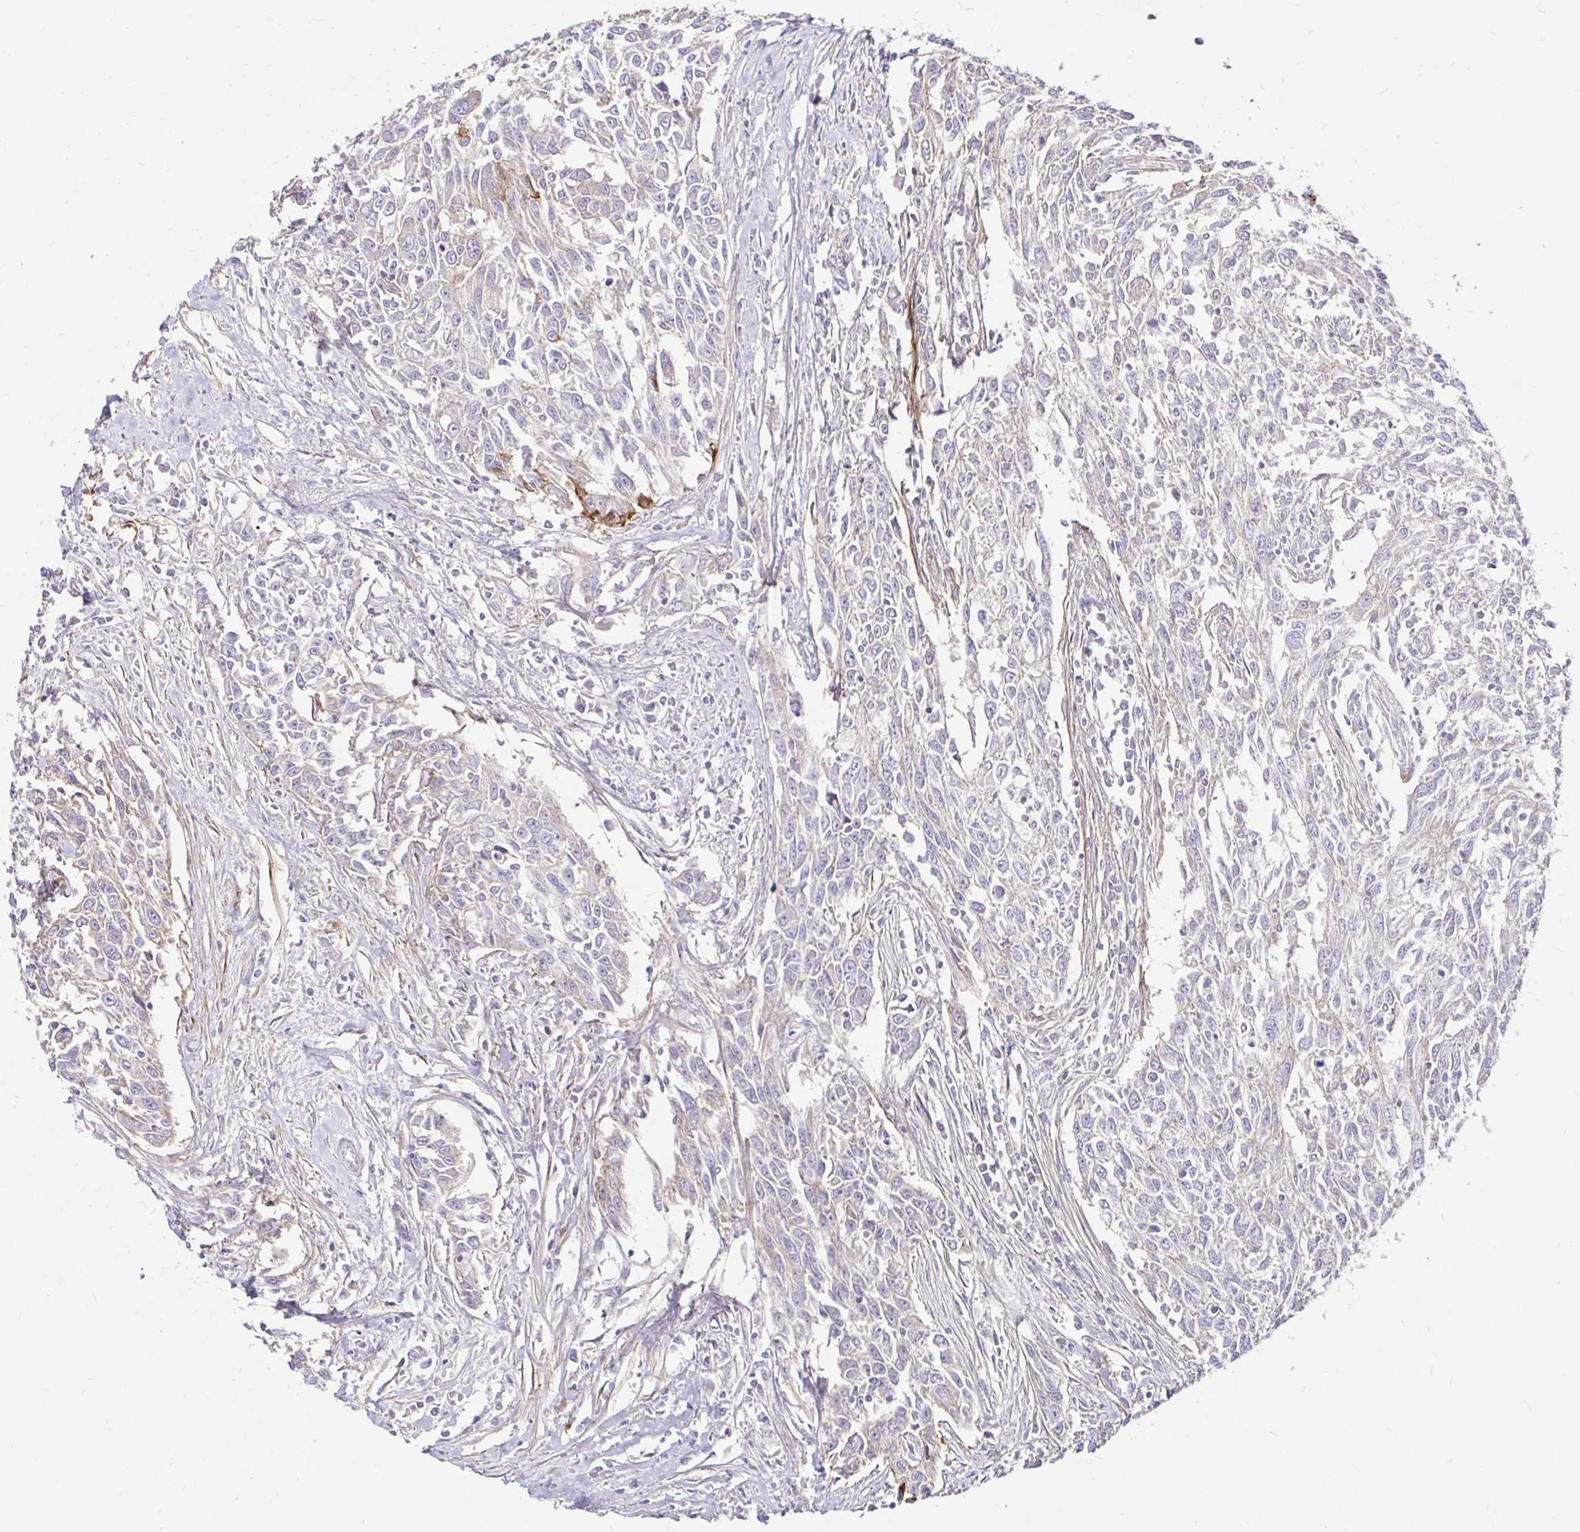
{"staining": {"intensity": "negative", "quantity": "none", "location": "none"}, "tissue": "breast cancer", "cell_type": "Tumor cells", "image_type": "cancer", "snomed": [{"axis": "morphology", "description": "Duct carcinoma"}, {"axis": "topography", "description": "Breast"}], "caption": "Breast intraductal carcinoma was stained to show a protein in brown. There is no significant positivity in tumor cells.", "gene": "ITGA2", "patient": {"sex": "female", "age": 50}}